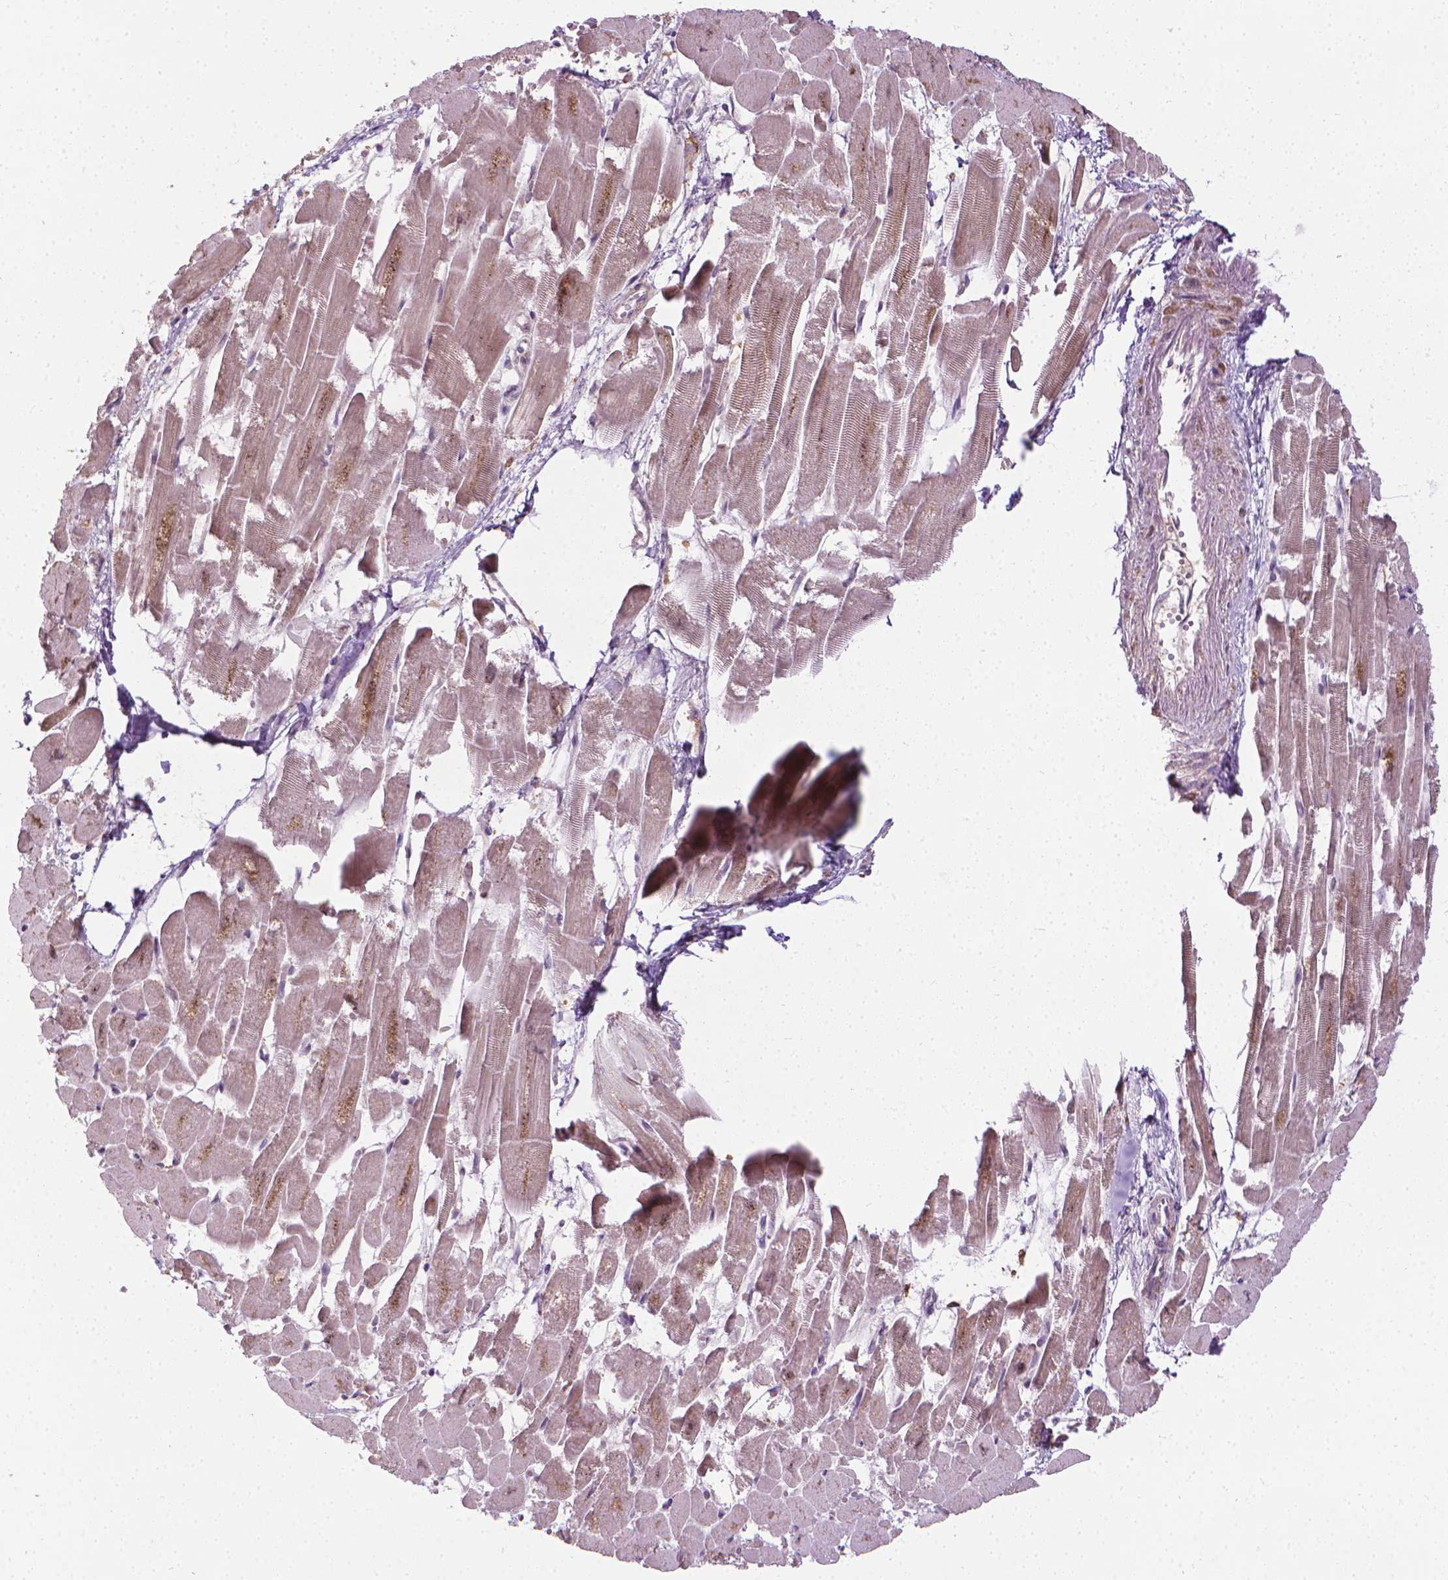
{"staining": {"intensity": "moderate", "quantity": ">75%", "location": "cytoplasmic/membranous,nuclear"}, "tissue": "heart muscle", "cell_type": "Cardiomyocytes", "image_type": "normal", "snomed": [{"axis": "morphology", "description": "Normal tissue, NOS"}, {"axis": "topography", "description": "Heart"}], "caption": "Cardiomyocytes display medium levels of moderate cytoplasmic/membranous,nuclear expression in approximately >75% of cells in unremarkable human heart muscle. Nuclei are stained in blue.", "gene": "PRAG1", "patient": {"sex": "female", "age": 52}}